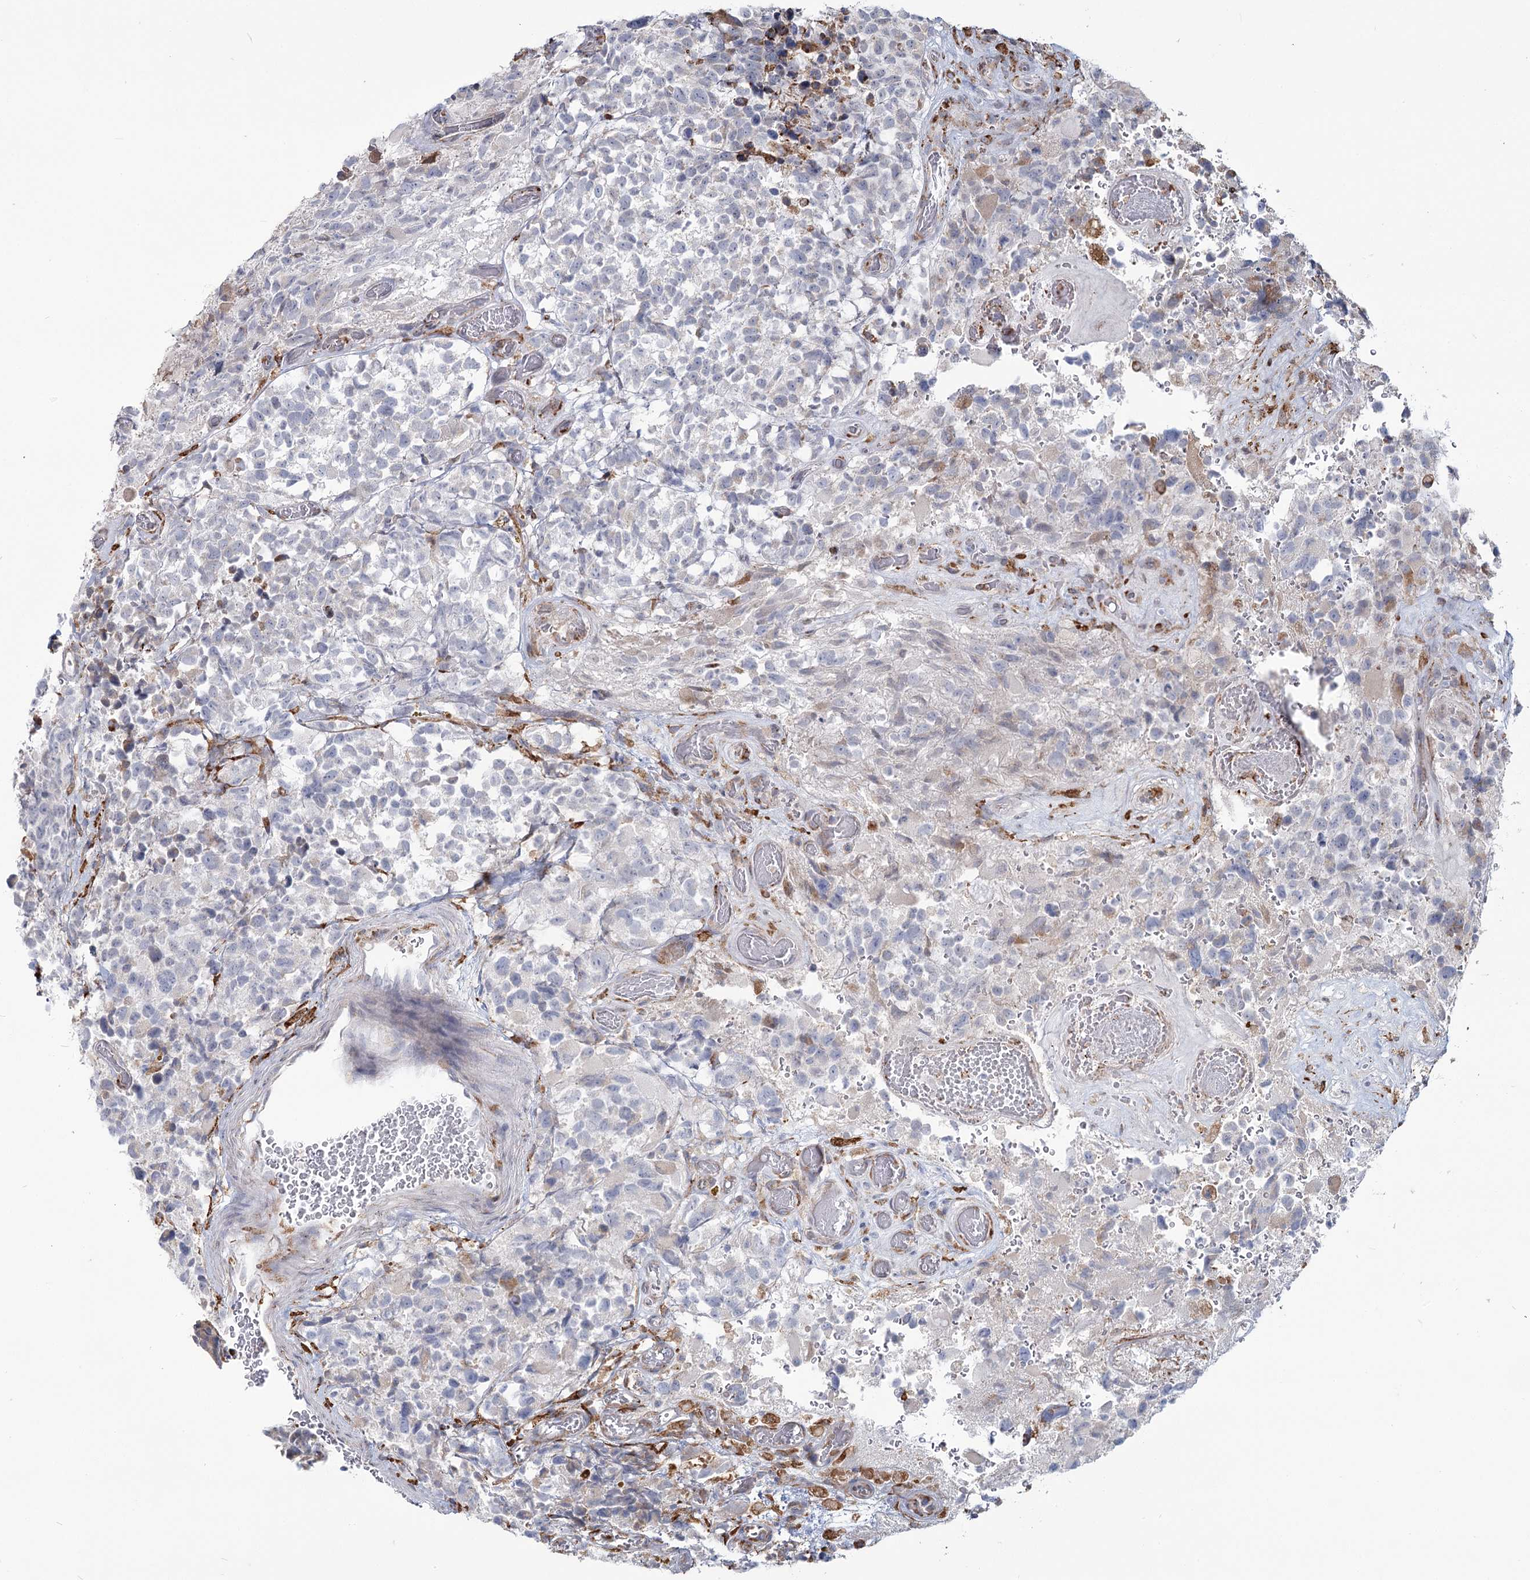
{"staining": {"intensity": "negative", "quantity": "none", "location": "none"}, "tissue": "glioma", "cell_type": "Tumor cells", "image_type": "cancer", "snomed": [{"axis": "morphology", "description": "Glioma, malignant, High grade"}, {"axis": "topography", "description": "Brain"}], "caption": "This is a photomicrograph of immunohistochemistry (IHC) staining of high-grade glioma (malignant), which shows no positivity in tumor cells. (DAB immunohistochemistry visualized using brightfield microscopy, high magnification).", "gene": "ZCCHC9", "patient": {"sex": "male", "age": 69}}